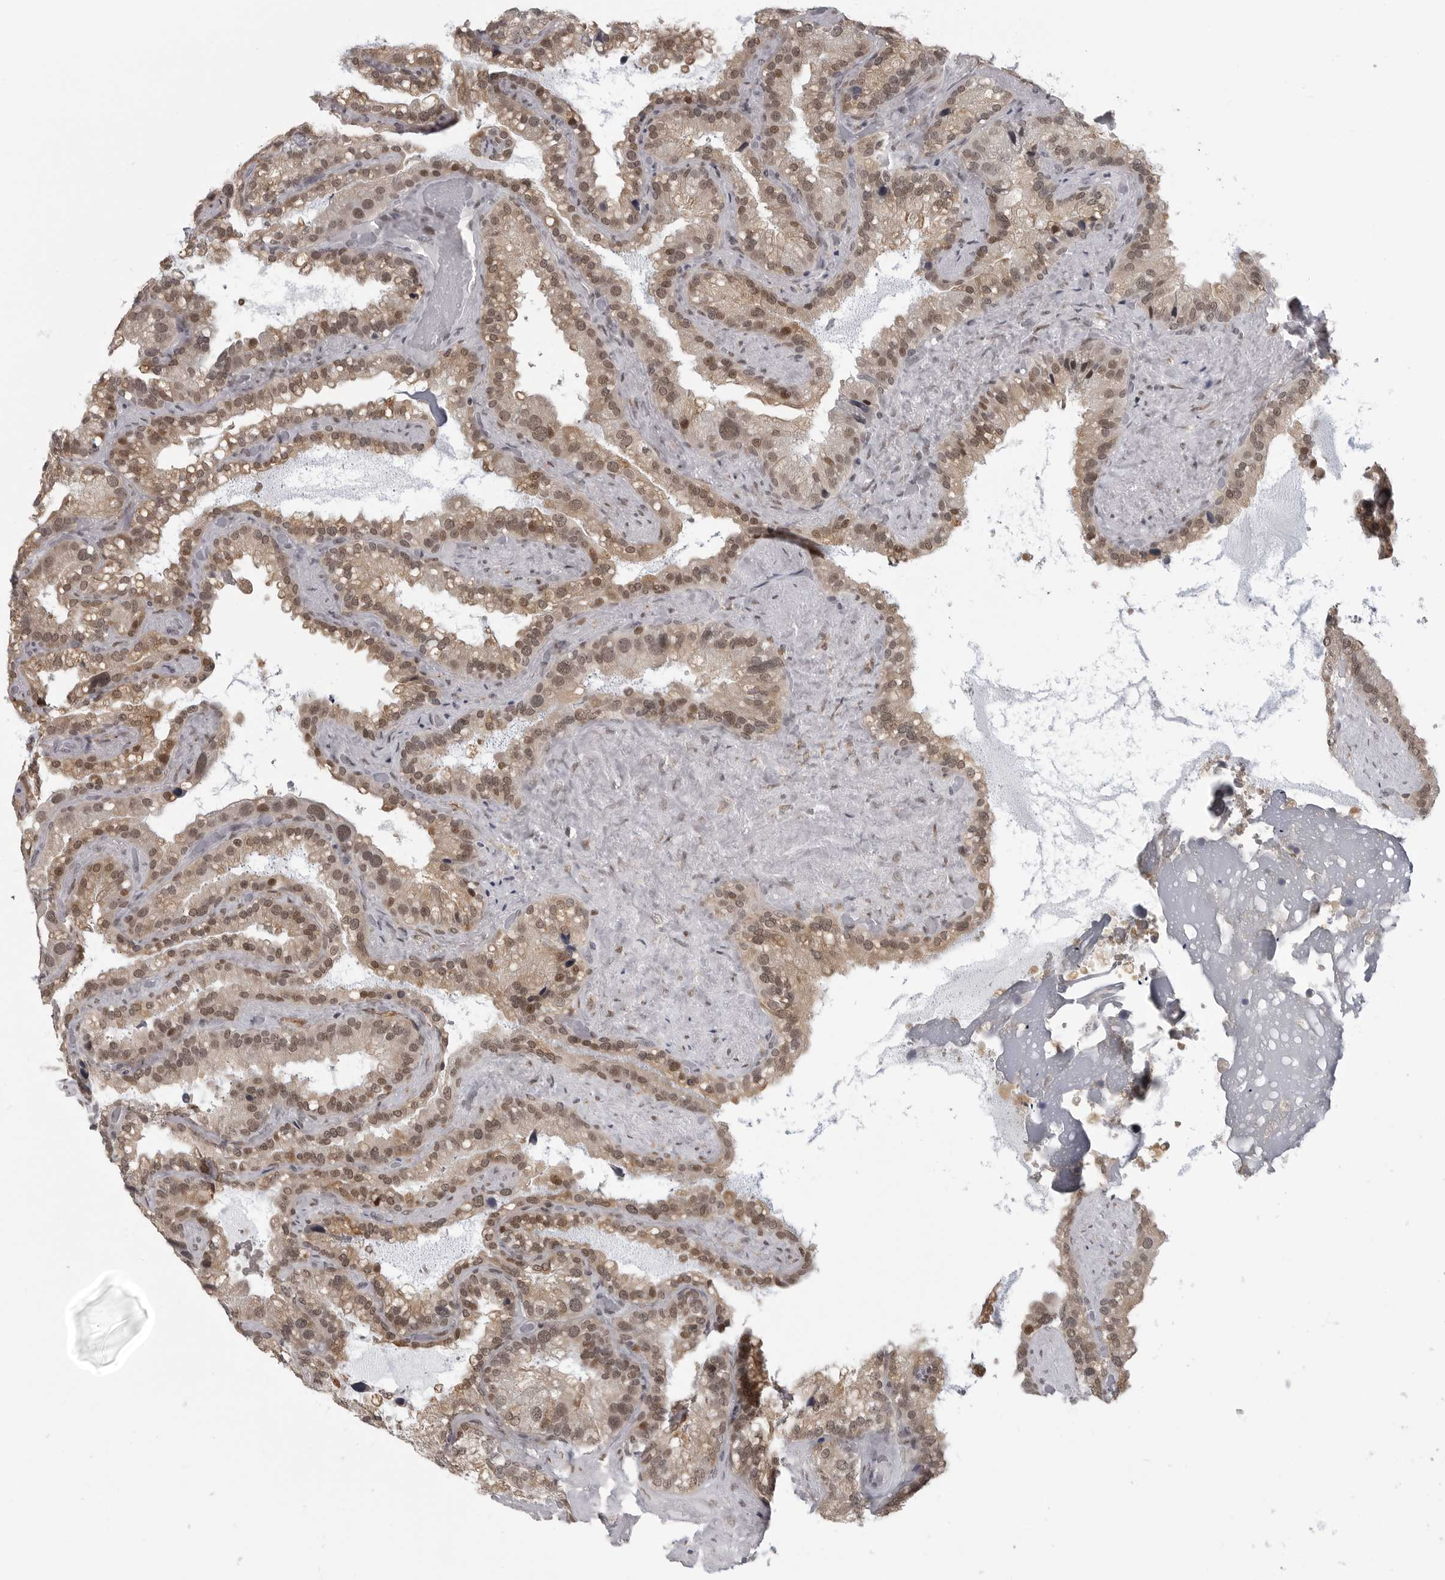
{"staining": {"intensity": "weak", "quantity": ">75%", "location": "cytoplasmic/membranous,nuclear"}, "tissue": "seminal vesicle", "cell_type": "Glandular cells", "image_type": "normal", "snomed": [{"axis": "morphology", "description": "Normal tissue, NOS"}, {"axis": "topography", "description": "Prostate"}, {"axis": "topography", "description": "Seminal veicle"}], "caption": "Protein staining shows weak cytoplasmic/membranous,nuclear positivity in about >75% of glandular cells in unremarkable seminal vesicle.", "gene": "PRDM10", "patient": {"sex": "male", "age": 68}}